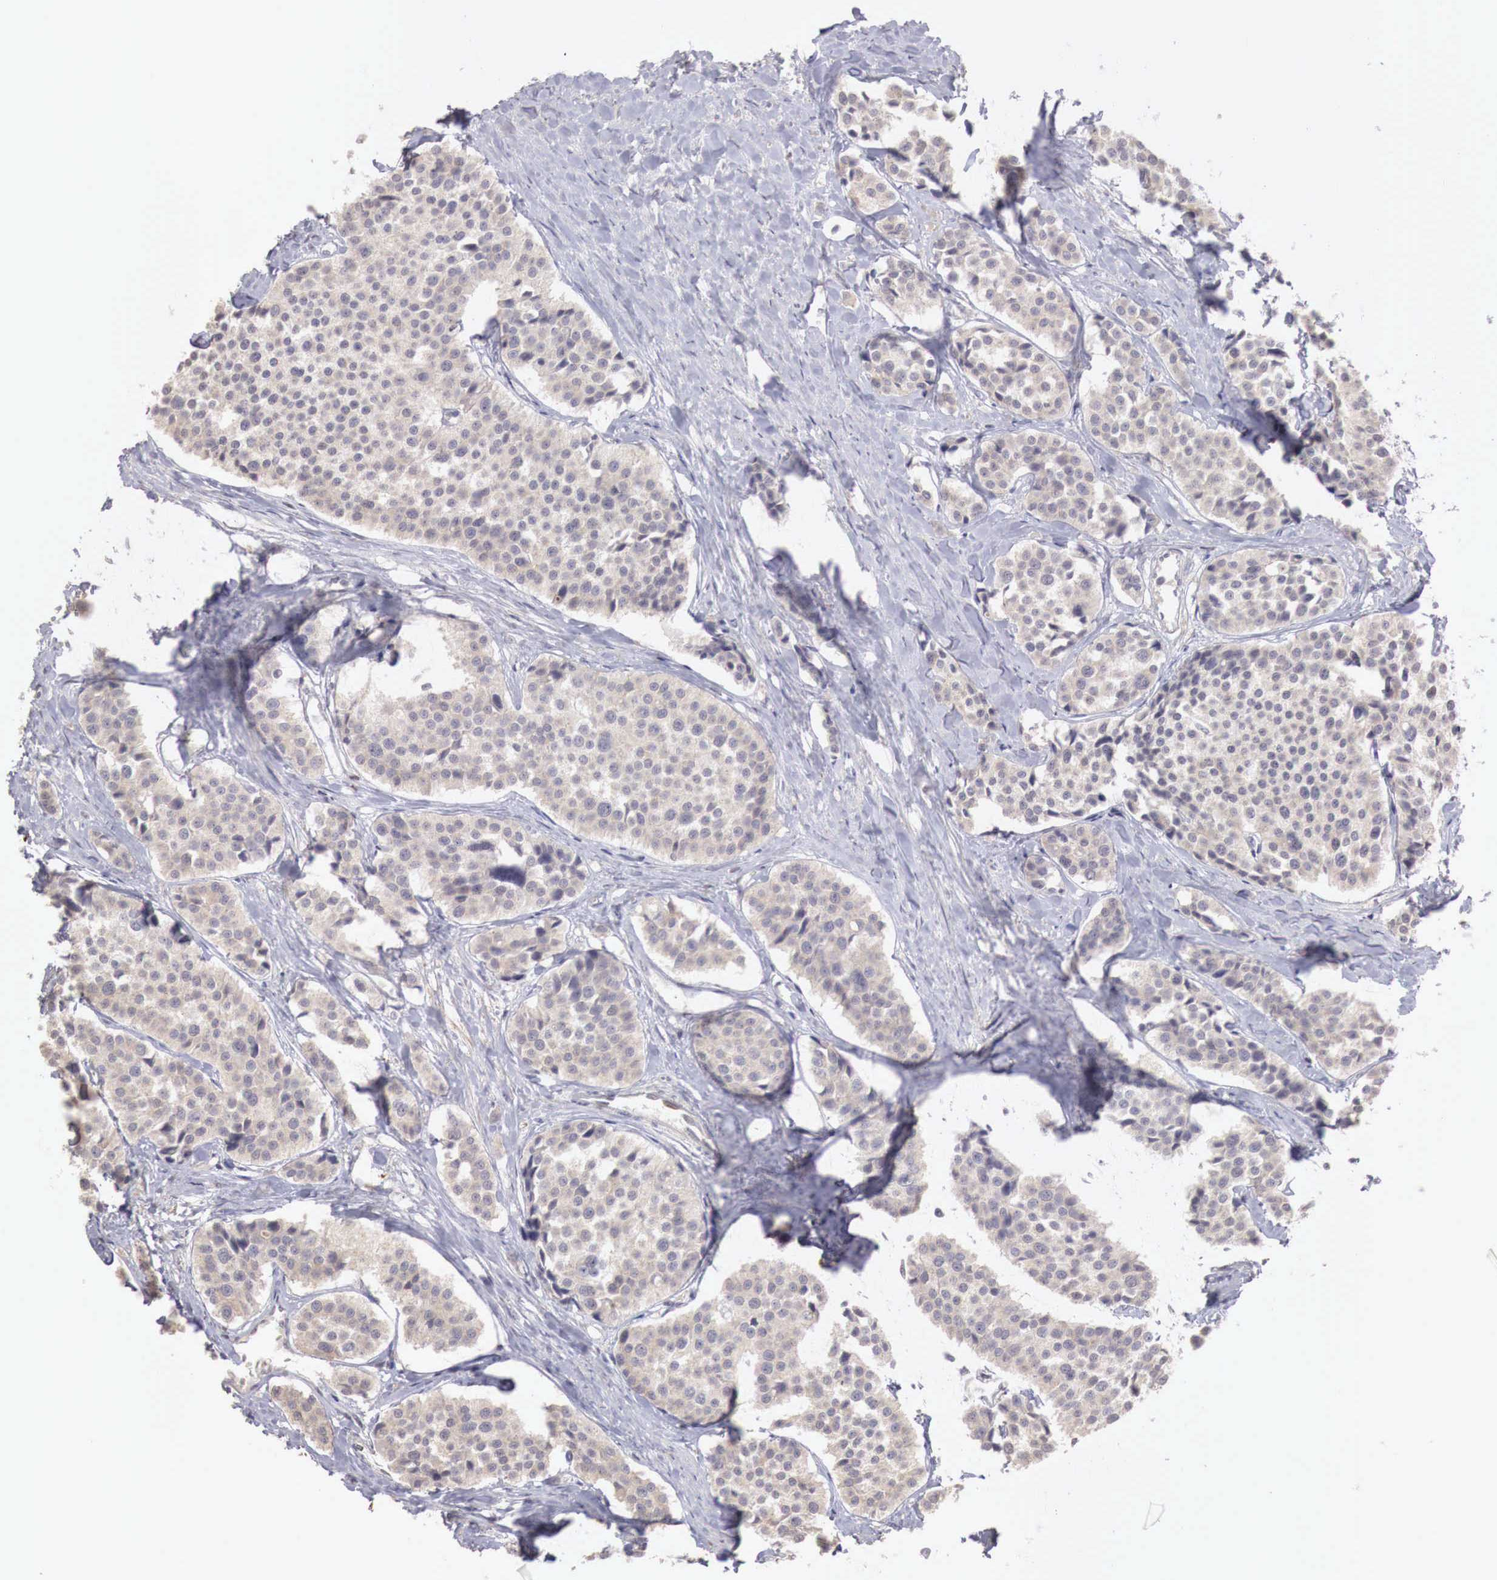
{"staining": {"intensity": "weak", "quantity": ">75%", "location": "cytoplasmic/membranous"}, "tissue": "carcinoid", "cell_type": "Tumor cells", "image_type": "cancer", "snomed": [{"axis": "morphology", "description": "Carcinoid, malignant, NOS"}, {"axis": "topography", "description": "Small intestine"}], "caption": "Weak cytoplasmic/membranous protein positivity is appreciated in about >75% of tumor cells in carcinoid (malignant).", "gene": "TBC1D9", "patient": {"sex": "male", "age": 60}}